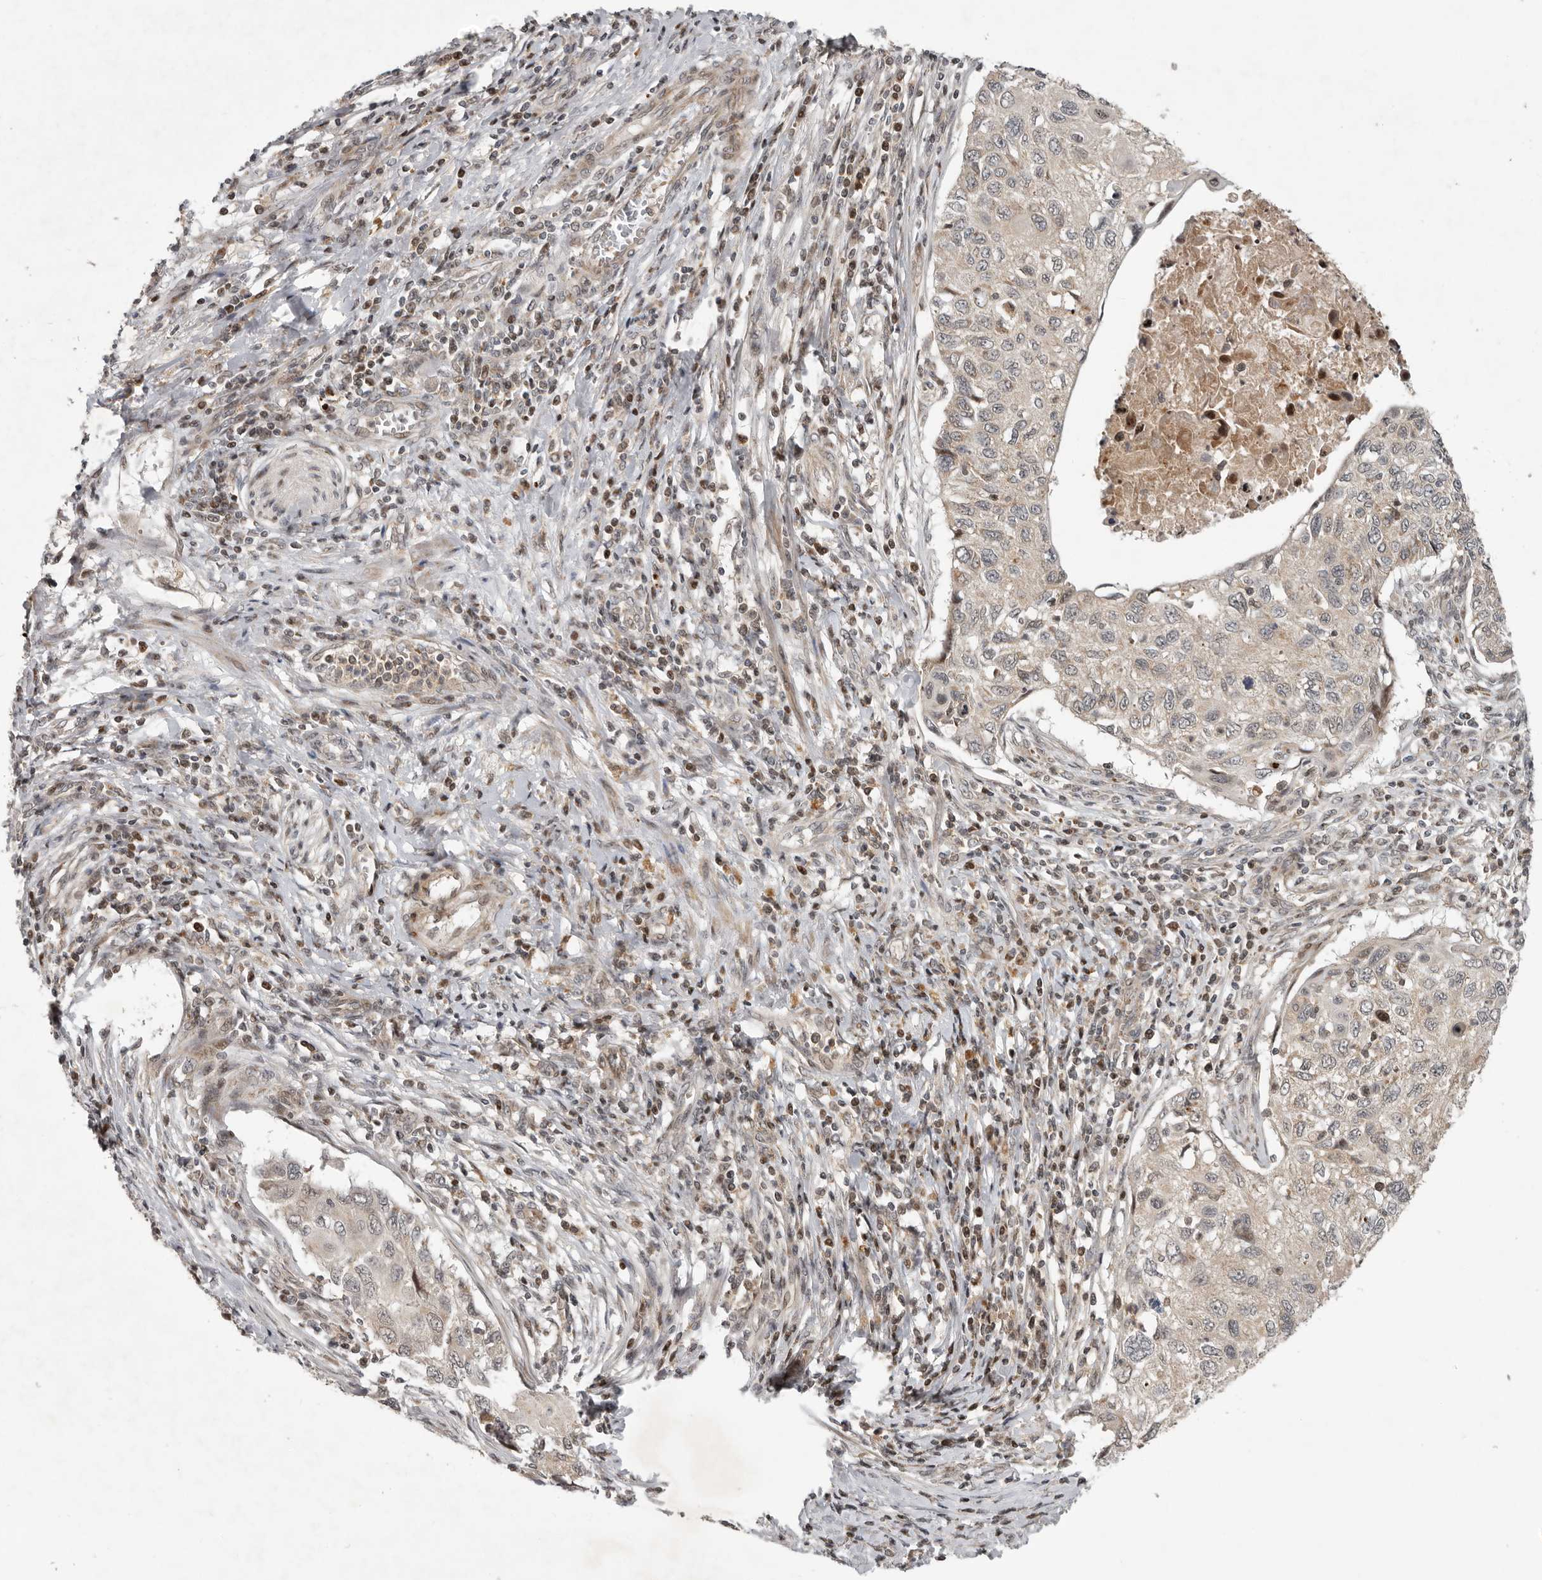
{"staining": {"intensity": "negative", "quantity": "none", "location": "none"}, "tissue": "cervical cancer", "cell_type": "Tumor cells", "image_type": "cancer", "snomed": [{"axis": "morphology", "description": "Squamous cell carcinoma, NOS"}, {"axis": "topography", "description": "Cervix"}], "caption": "This is an immunohistochemistry micrograph of cervical cancer (squamous cell carcinoma). There is no positivity in tumor cells.", "gene": "RABIF", "patient": {"sex": "female", "age": 70}}